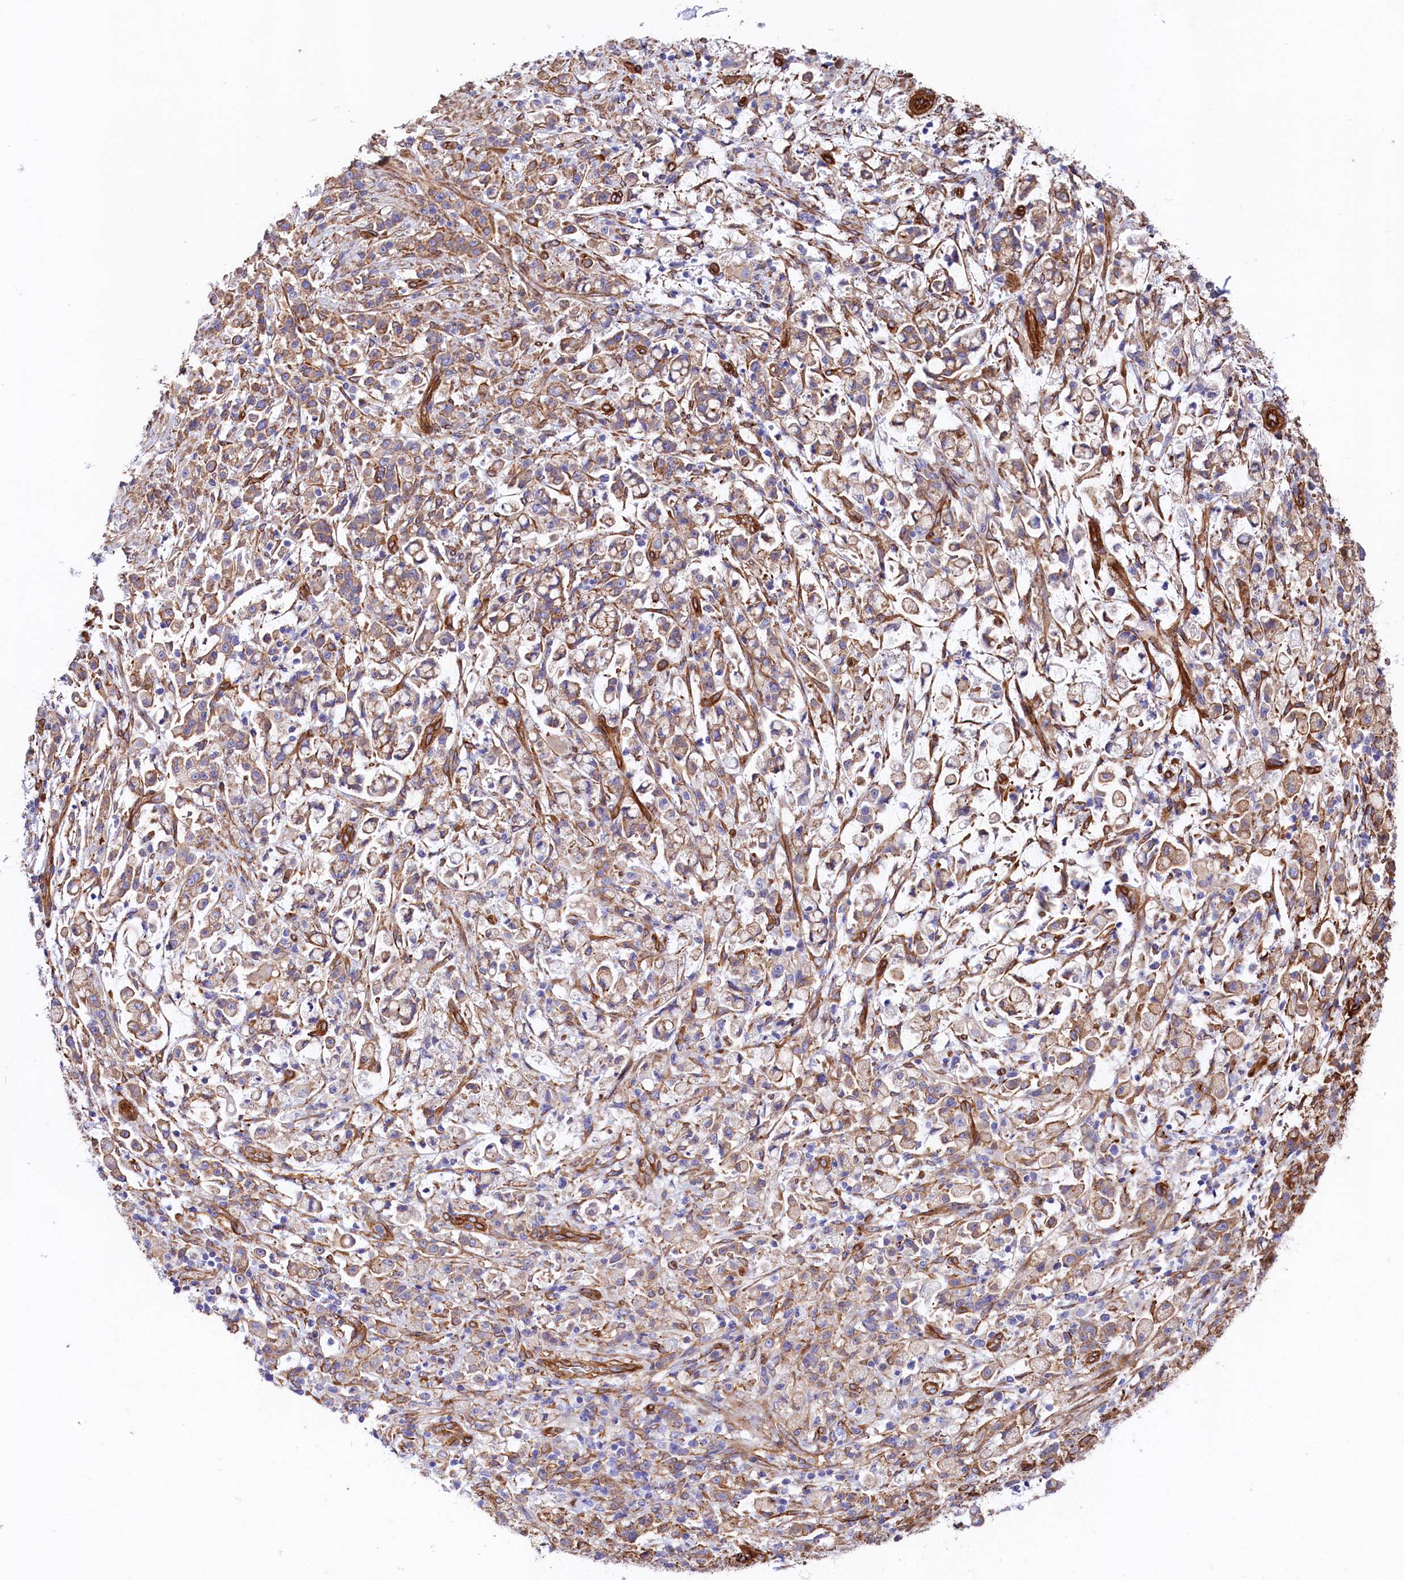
{"staining": {"intensity": "moderate", "quantity": ">75%", "location": "cytoplasmic/membranous"}, "tissue": "stomach cancer", "cell_type": "Tumor cells", "image_type": "cancer", "snomed": [{"axis": "morphology", "description": "Adenocarcinoma, NOS"}, {"axis": "topography", "description": "Stomach"}], "caption": "Stomach cancer stained for a protein (brown) demonstrates moderate cytoplasmic/membranous positive positivity in approximately >75% of tumor cells.", "gene": "TNKS1BP1", "patient": {"sex": "female", "age": 60}}